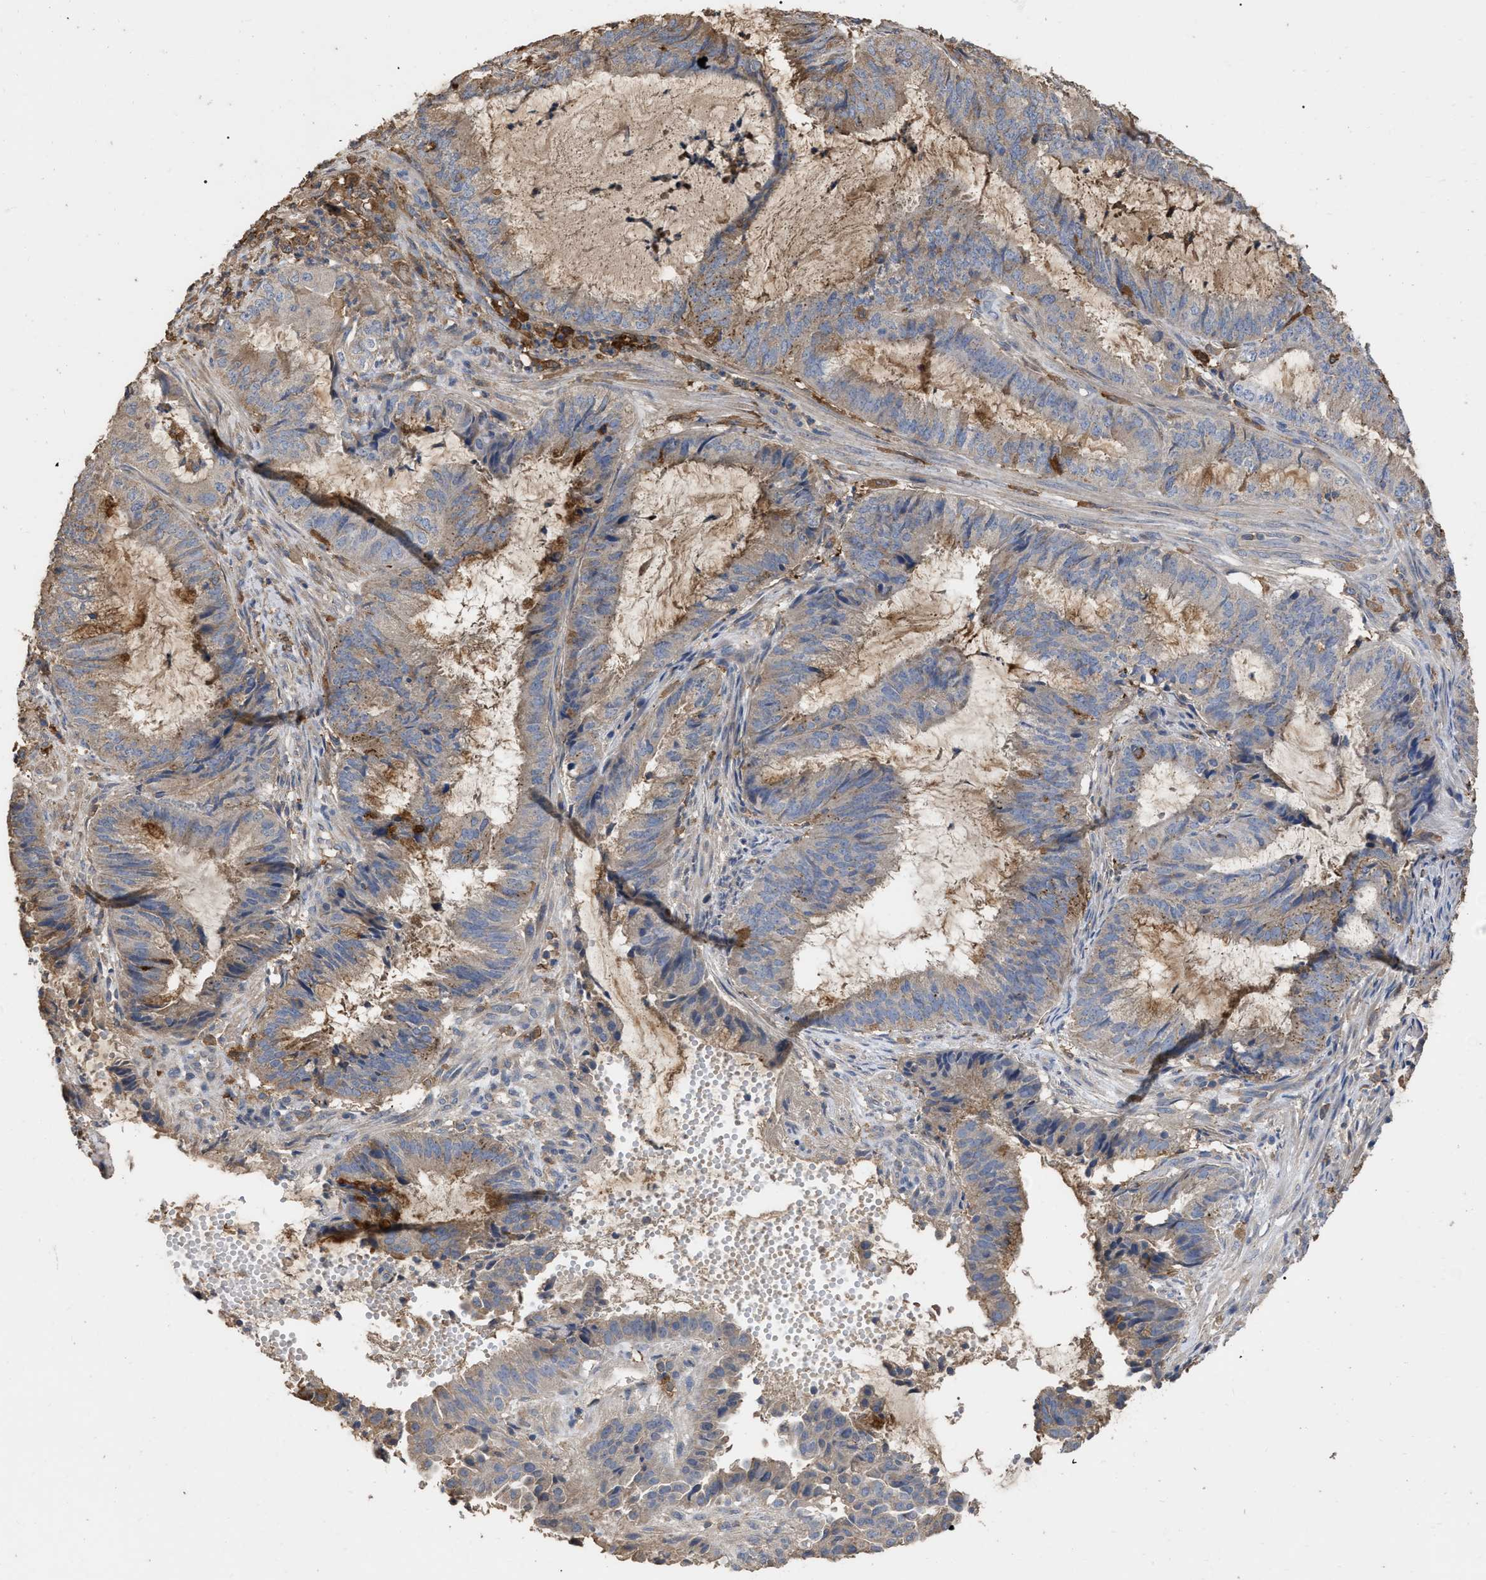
{"staining": {"intensity": "moderate", "quantity": "<25%", "location": "cytoplasmic/membranous"}, "tissue": "endometrial cancer", "cell_type": "Tumor cells", "image_type": "cancer", "snomed": [{"axis": "morphology", "description": "Adenocarcinoma, NOS"}, {"axis": "topography", "description": "Endometrium"}], "caption": "This image reveals immunohistochemistry staining of adenocarcinoma (endometrial), with low moderate cytoplasmic/membranous positivity in approximately <25% of tumor cells.", "gene": "GPR179", "patient": {"sex": "female", "age": 51}}